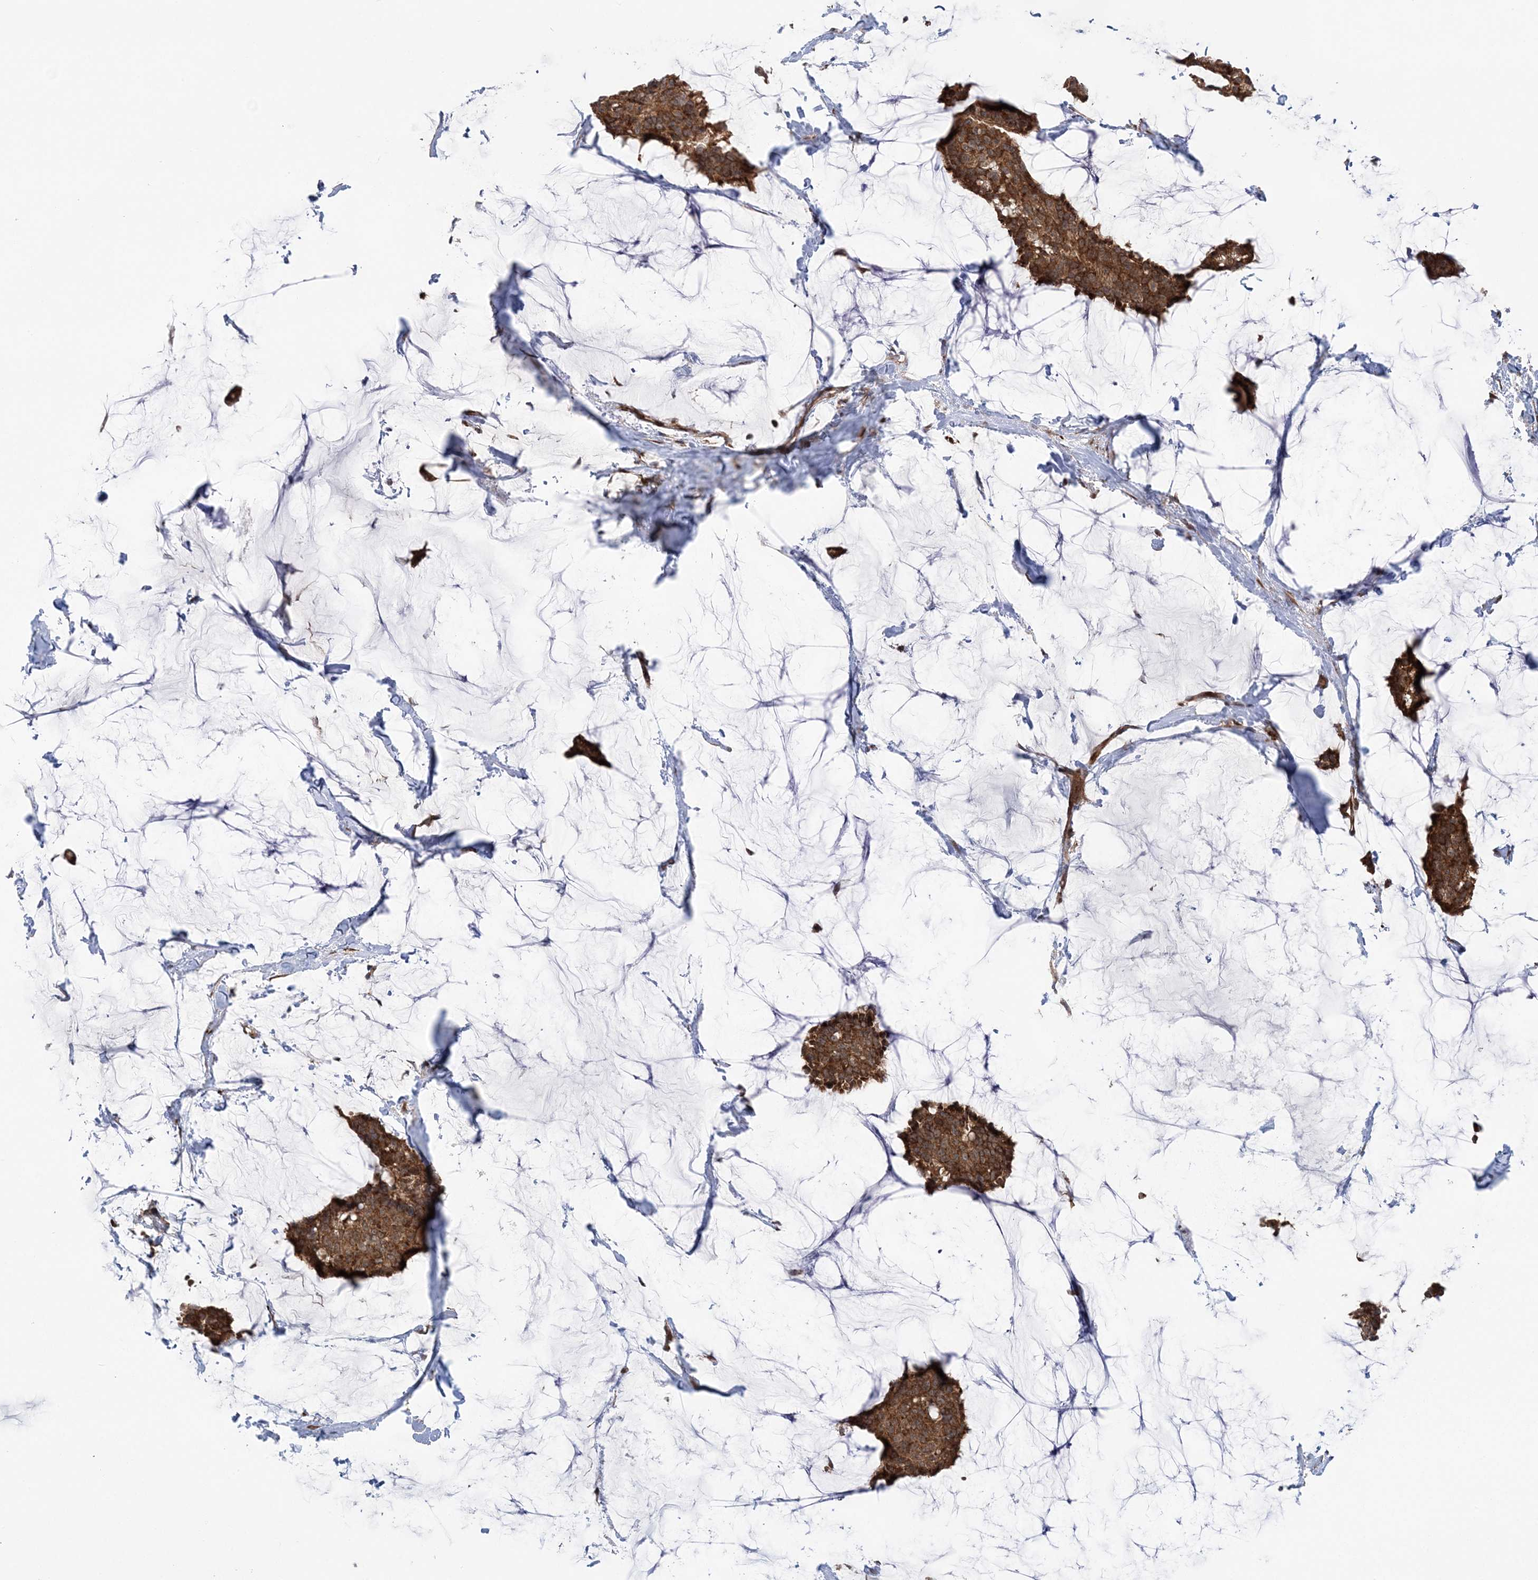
{"staining": {"intensity": "strong", "quantity": ">75%", "location": "cytoplasmic/membranous"}, "tissue": "breast cancer", "cell_type": "Tumor cells", "image_type": "cancer", "snomed": [{"axis": "morphology", "description": "Duct carcinoma"}, {"axis": "topography", "description": "Breast"}], "caption": "Invasive ductal carcinoma (breast) stained with a brown dye displays strong cytoplasmic/membranous positive positivity in approximately >75% of tumor cells.", "gene": "MRPL47", "patient": {"sex": "female", "age": 93}}